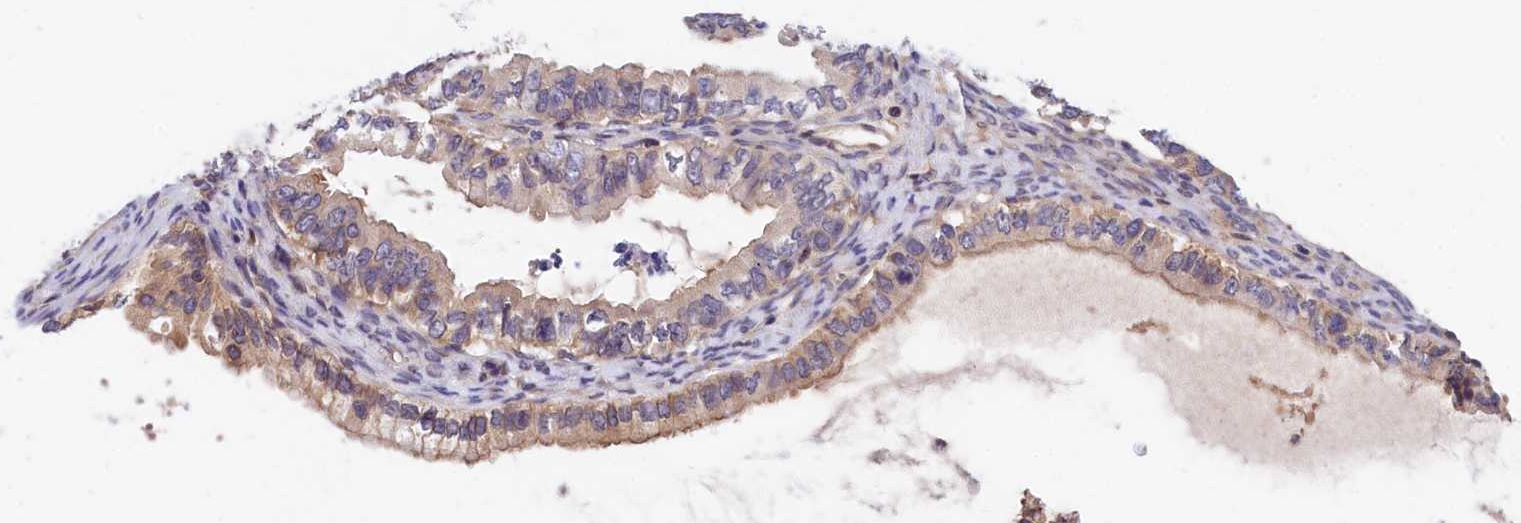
{"staining": {"intensity": "moderate", "quantity": "25%-75%", "location": "cytoplasmic/membranous"}, "tissue": "ovarian cancer", "cell_type": "Tumor cells", "image_type": "cancer", "snomed": [{"axis": "morphology", "description": "Cystadenocarcinoma, mucinous, NOS"}, {"axis": "topography", "description": "Ovary"}], "caption": "The immunohistochemical stain labels moderate cytoplasmic/membranous expression in tumor cells of ovarian cancer tissue.", "gene": "OAS3", "patient": {"sex": "female", "age": 80}}